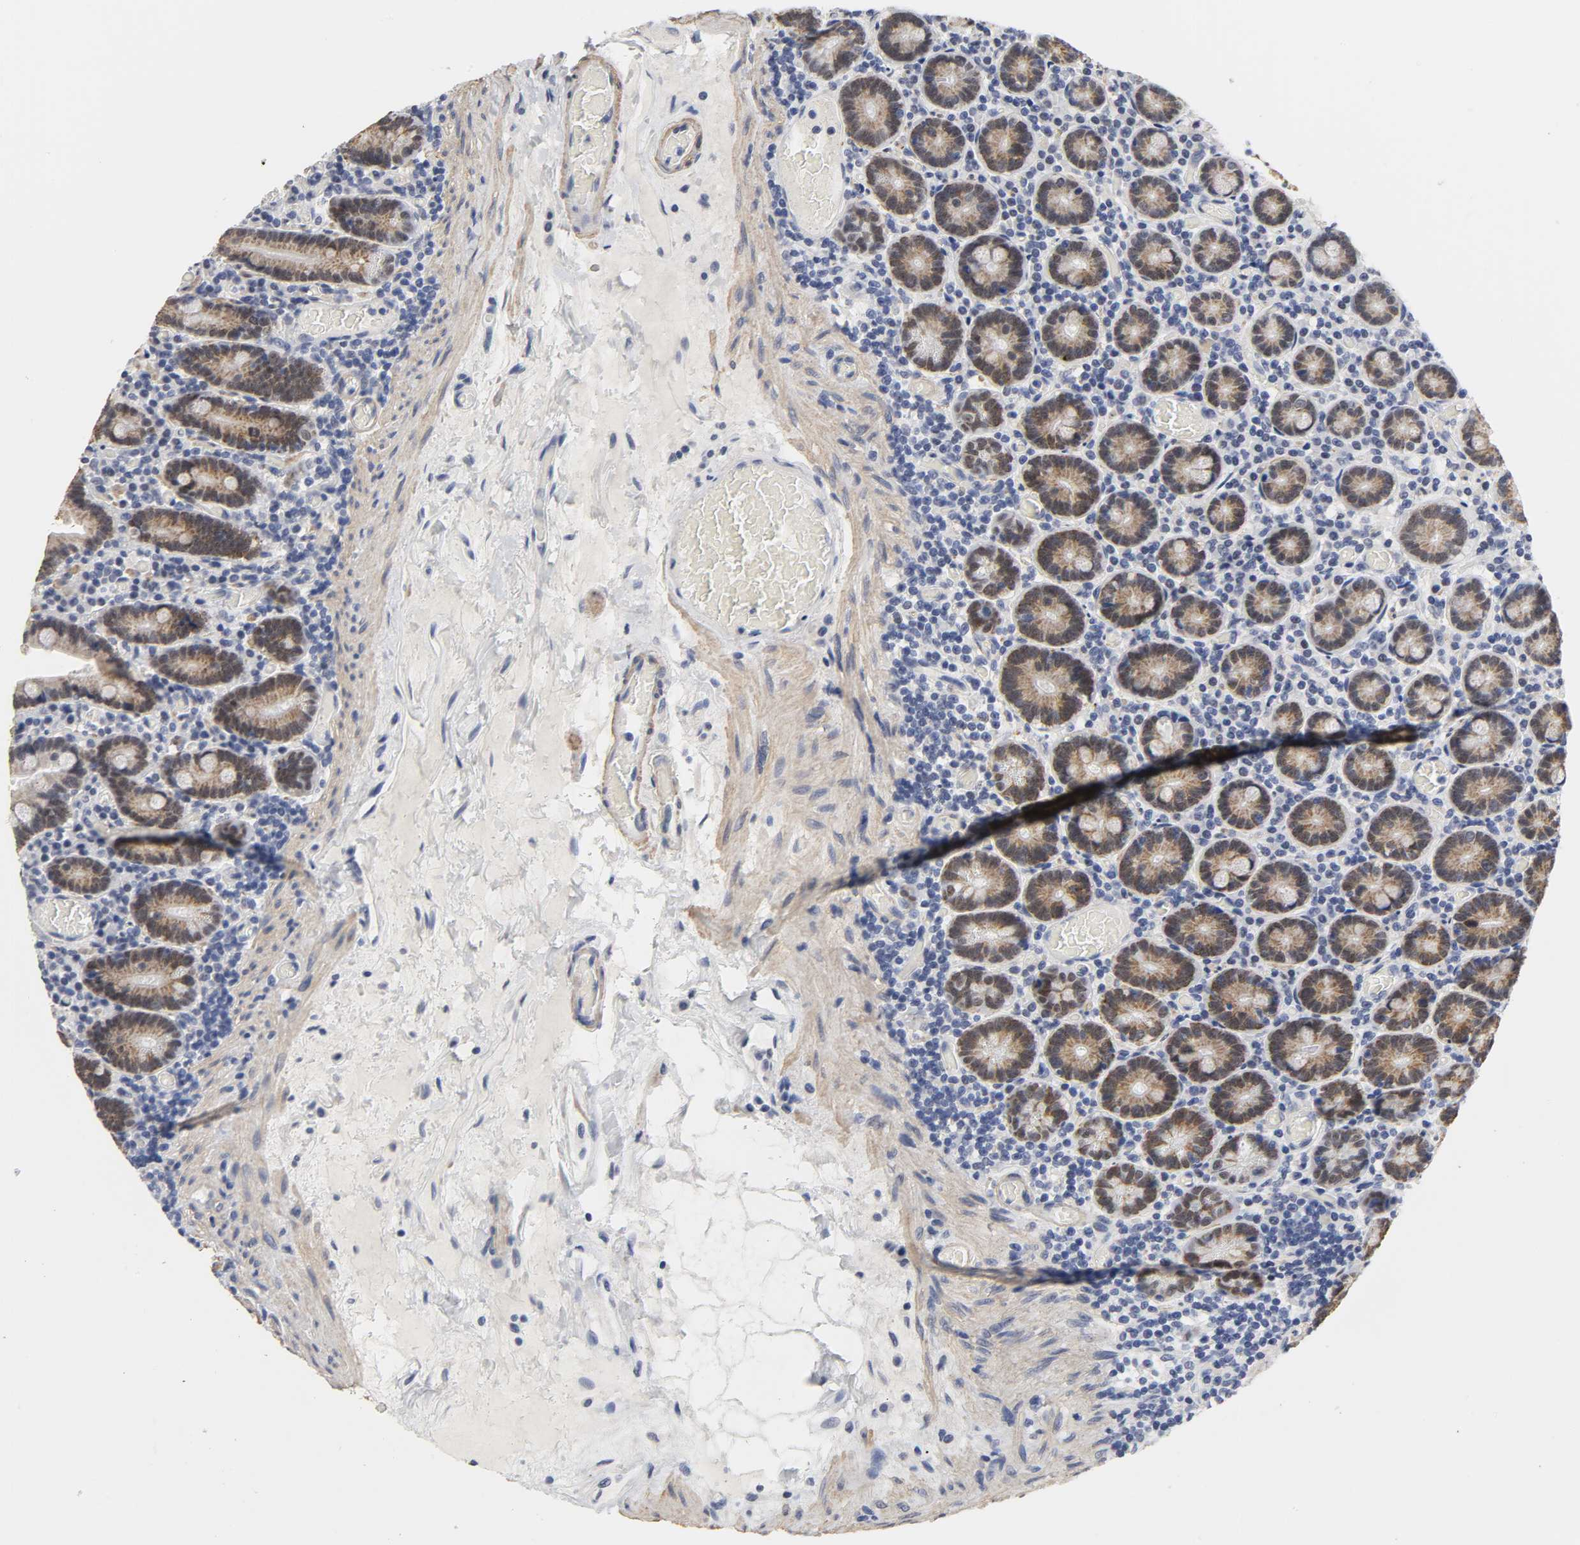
{"staining": {"intensity": "moderate", "quantity": ">75%", "location": "cytoplasmic/membranous"}, "tissue": "duodenum", "cell_type": "Glandular cells", "image_type": "normal", "snomed": [{"axis": "morphology", "description": "Normal tissue, NOS"}, {"axis": "topography", "description": "Duodenum"}], "caption": "Human duodenum stained with a brown dye shows moderate cytoplasmic/membranous positive positivity in approximately >75% of glandular cells.", "gene": "GRHL2", "patient": {"sex": "female", "age": 53}}